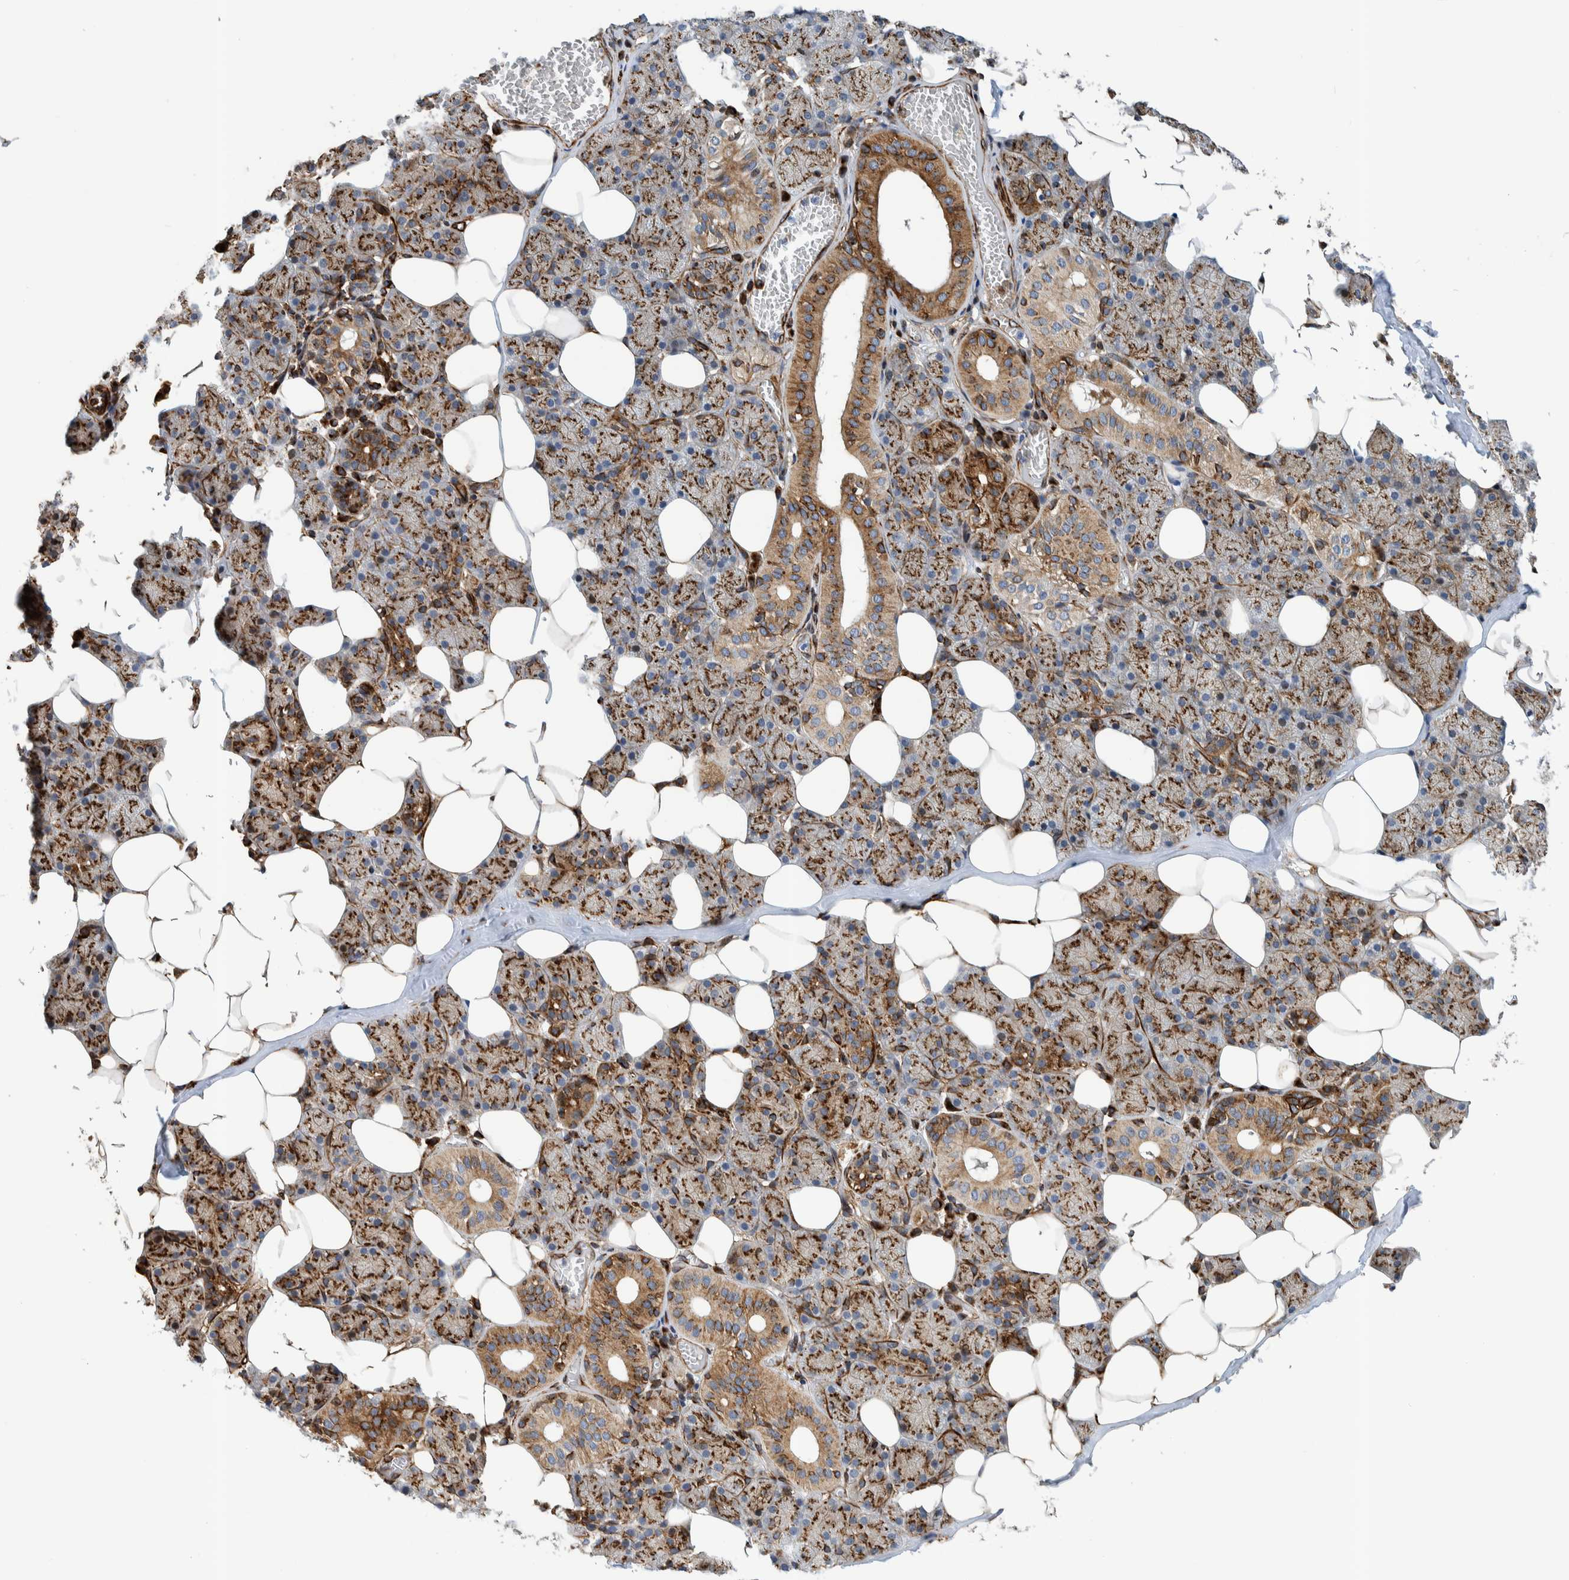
{"staining": {"intensity": "strong", "quantity": ">75%", "location": "cytoplasmic/membranous"}, "tissue": "salivary gland", "cell_type": "Glandular cells", "image_type": "normal", "snomed": [{"axis": "morphology", "description": "Normal tissue, NOS"}, {"axis": "topography", "description": "Salivary gland"}], "caption": "The micrograph demonstrates staining of normal salivary gland, revealing strong cytoplasmic/membranous protein staining (brown color) within glandular cells. (DAB IHC with brightfield microscopy, high magnification).", "gene": "CCDC57", "patient": {"sex": "female", "age": 33}}